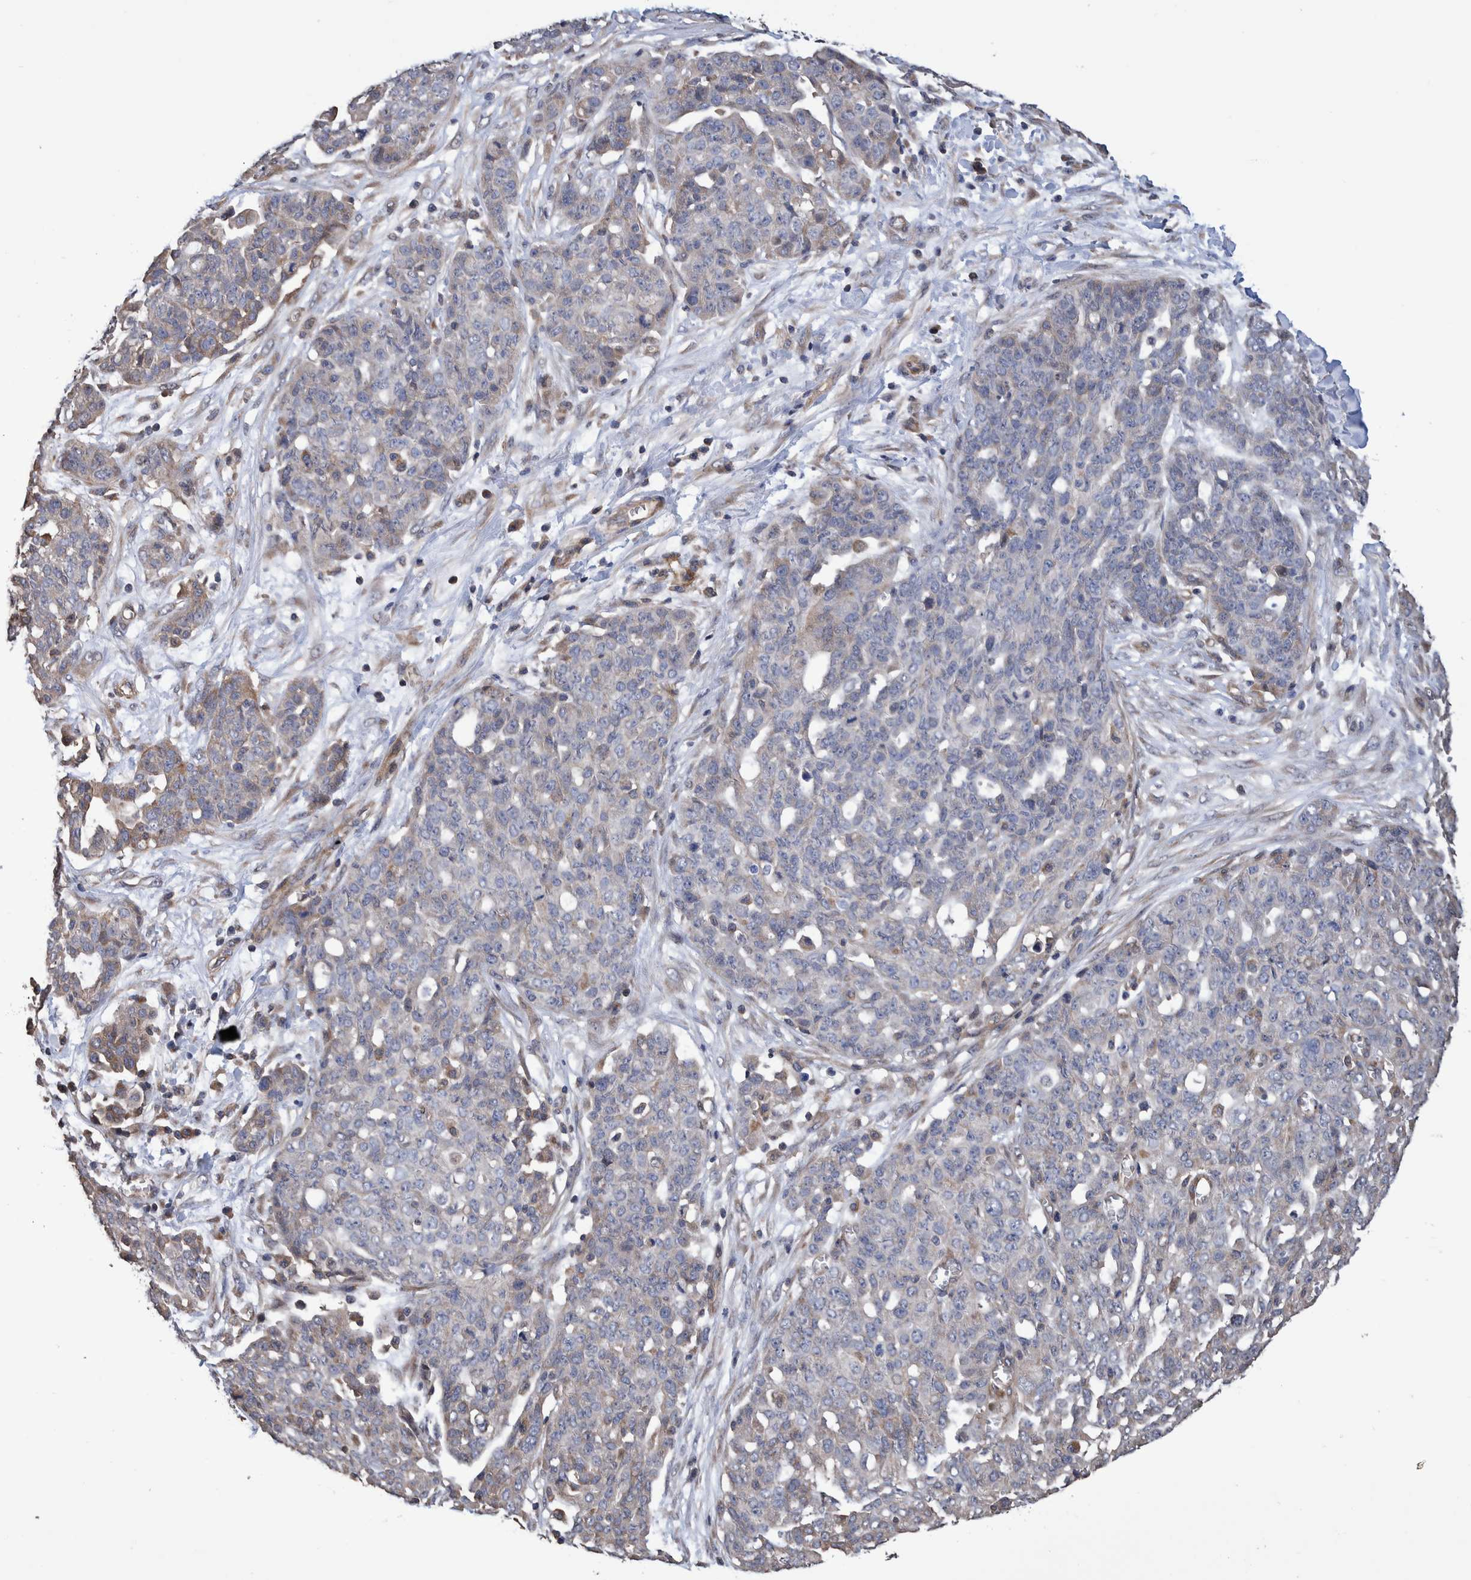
{"staining": {"intensity": "negative", "quantity": "none", "location": "none"}, "tissue": "ovarian cancer", "cell_type": "Tumor cells", "image_type": "cancer", "snomed": [{"axis": "morphology", "description": "Cystadenocarcinoma, serous, NOS"}, {"axis": "topography", "description": "Soft tissue"}, {"axis": "topography", "description": "Ovary"}], "caption": "High power microscopy photomicrograph of an immunohistochemistry photomicrograph of ovarian serous cystadenocarcinoma, revealing no significant staining in tumor cells.", "gene": "SLC45A4", "patient": {"sex": "female", "age": 57}}